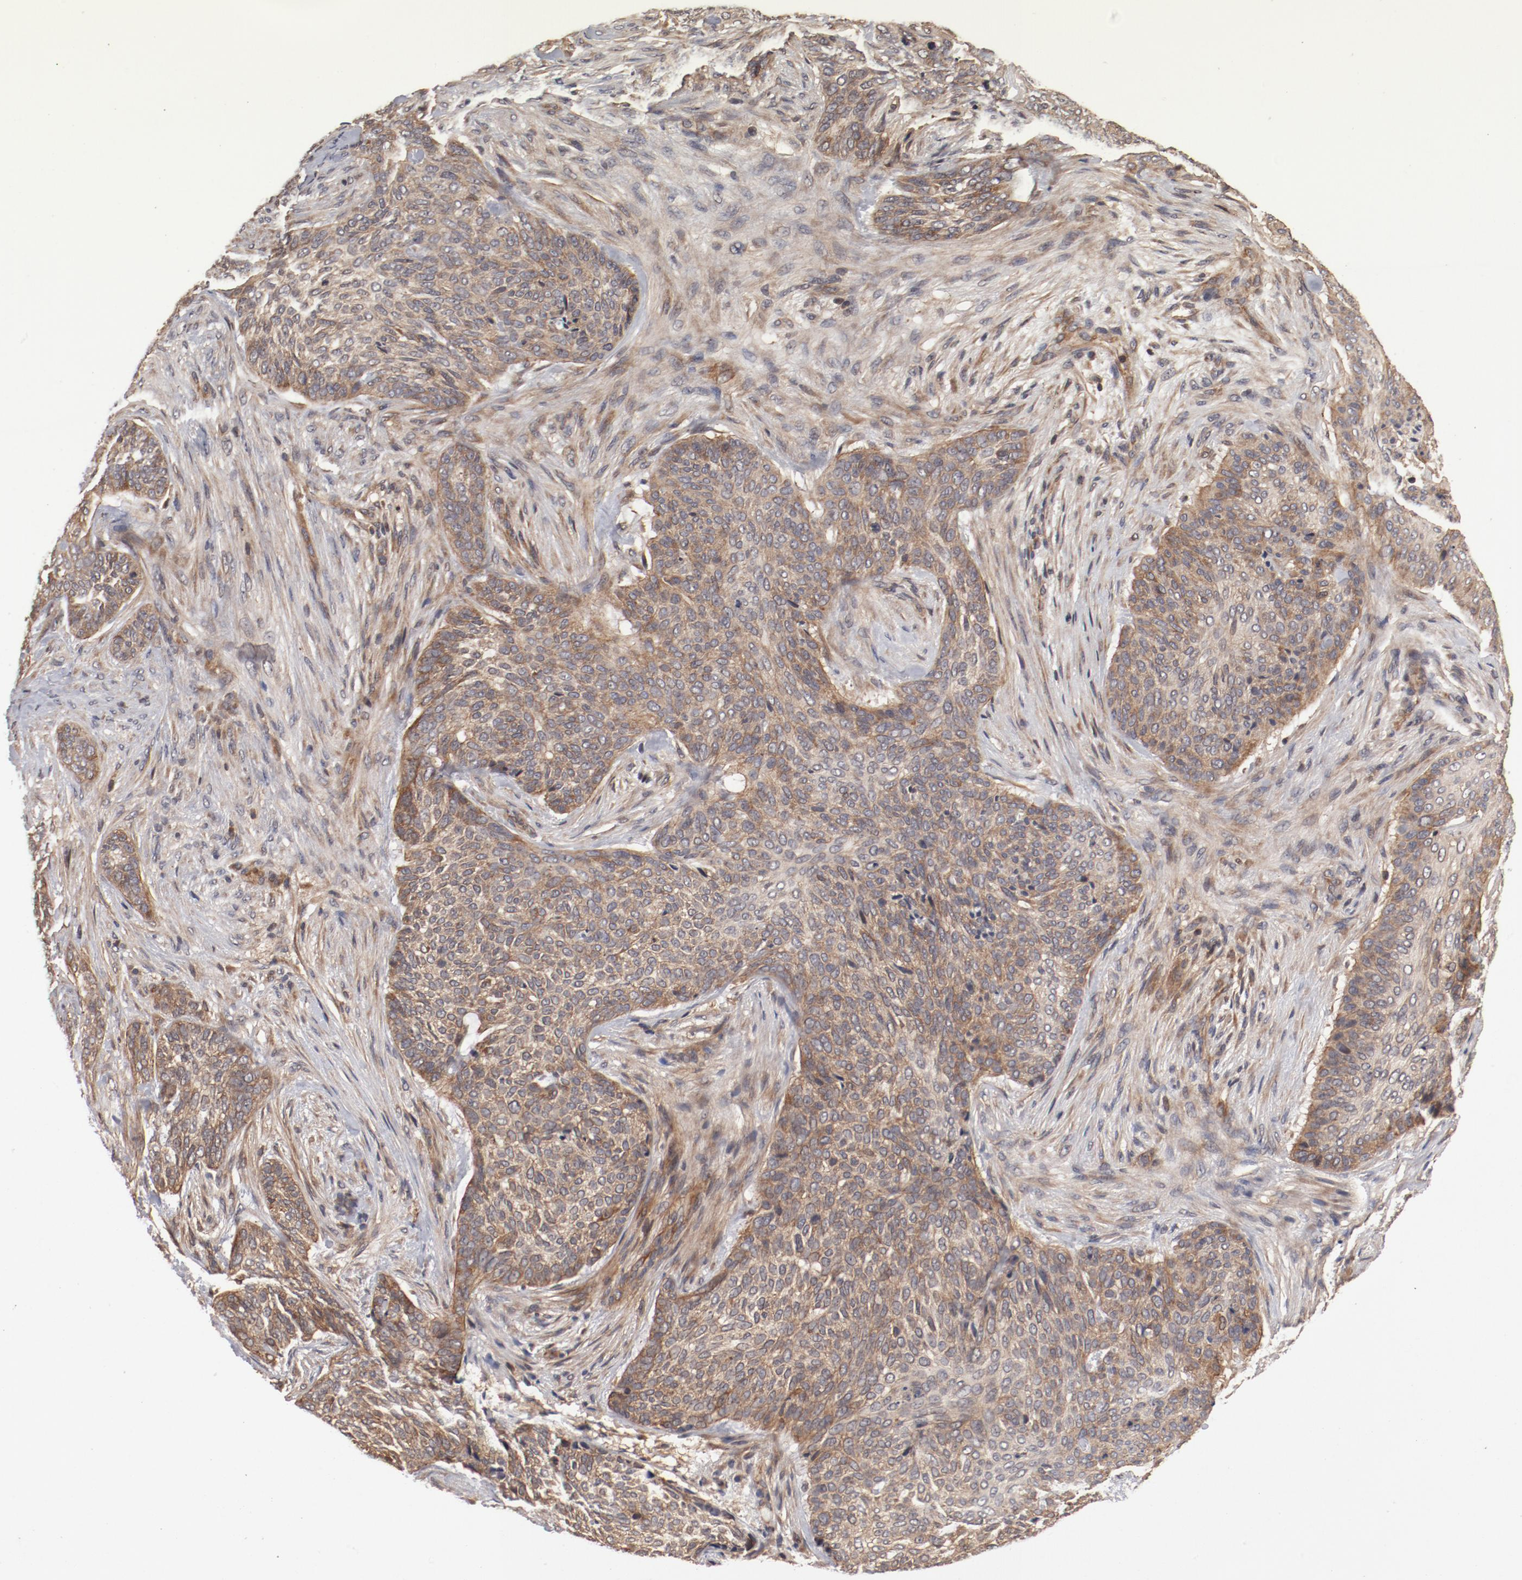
{"staining": {"intensity": "weak", "quantity": ">75%", "location": "cytoplasmic/membranous"}, "tissue": "skin cancer", "cell_type": "Tumor cells", "image_type": "cancer", "snomed": [{"axis": "morphology", "description": "Basal cell carcinoma"}, {"axis": "topography", "description": "Skin"}], "caption": "High-magnification brightfield microscopy of skin basal cell carcinoma stained with DAB (brown) and counterstained with hematoxylin (blue). tumor cells exhibit weak cytoplasmic/membranous positivity is identified in about>75% of cells. The staining is performed using DAB brown chromogen to label protein expression. The nuclei are counter-stained blue using hematoxylin.", "gene": "GUF1", "patient": {"sex": "male", "age": 91}}